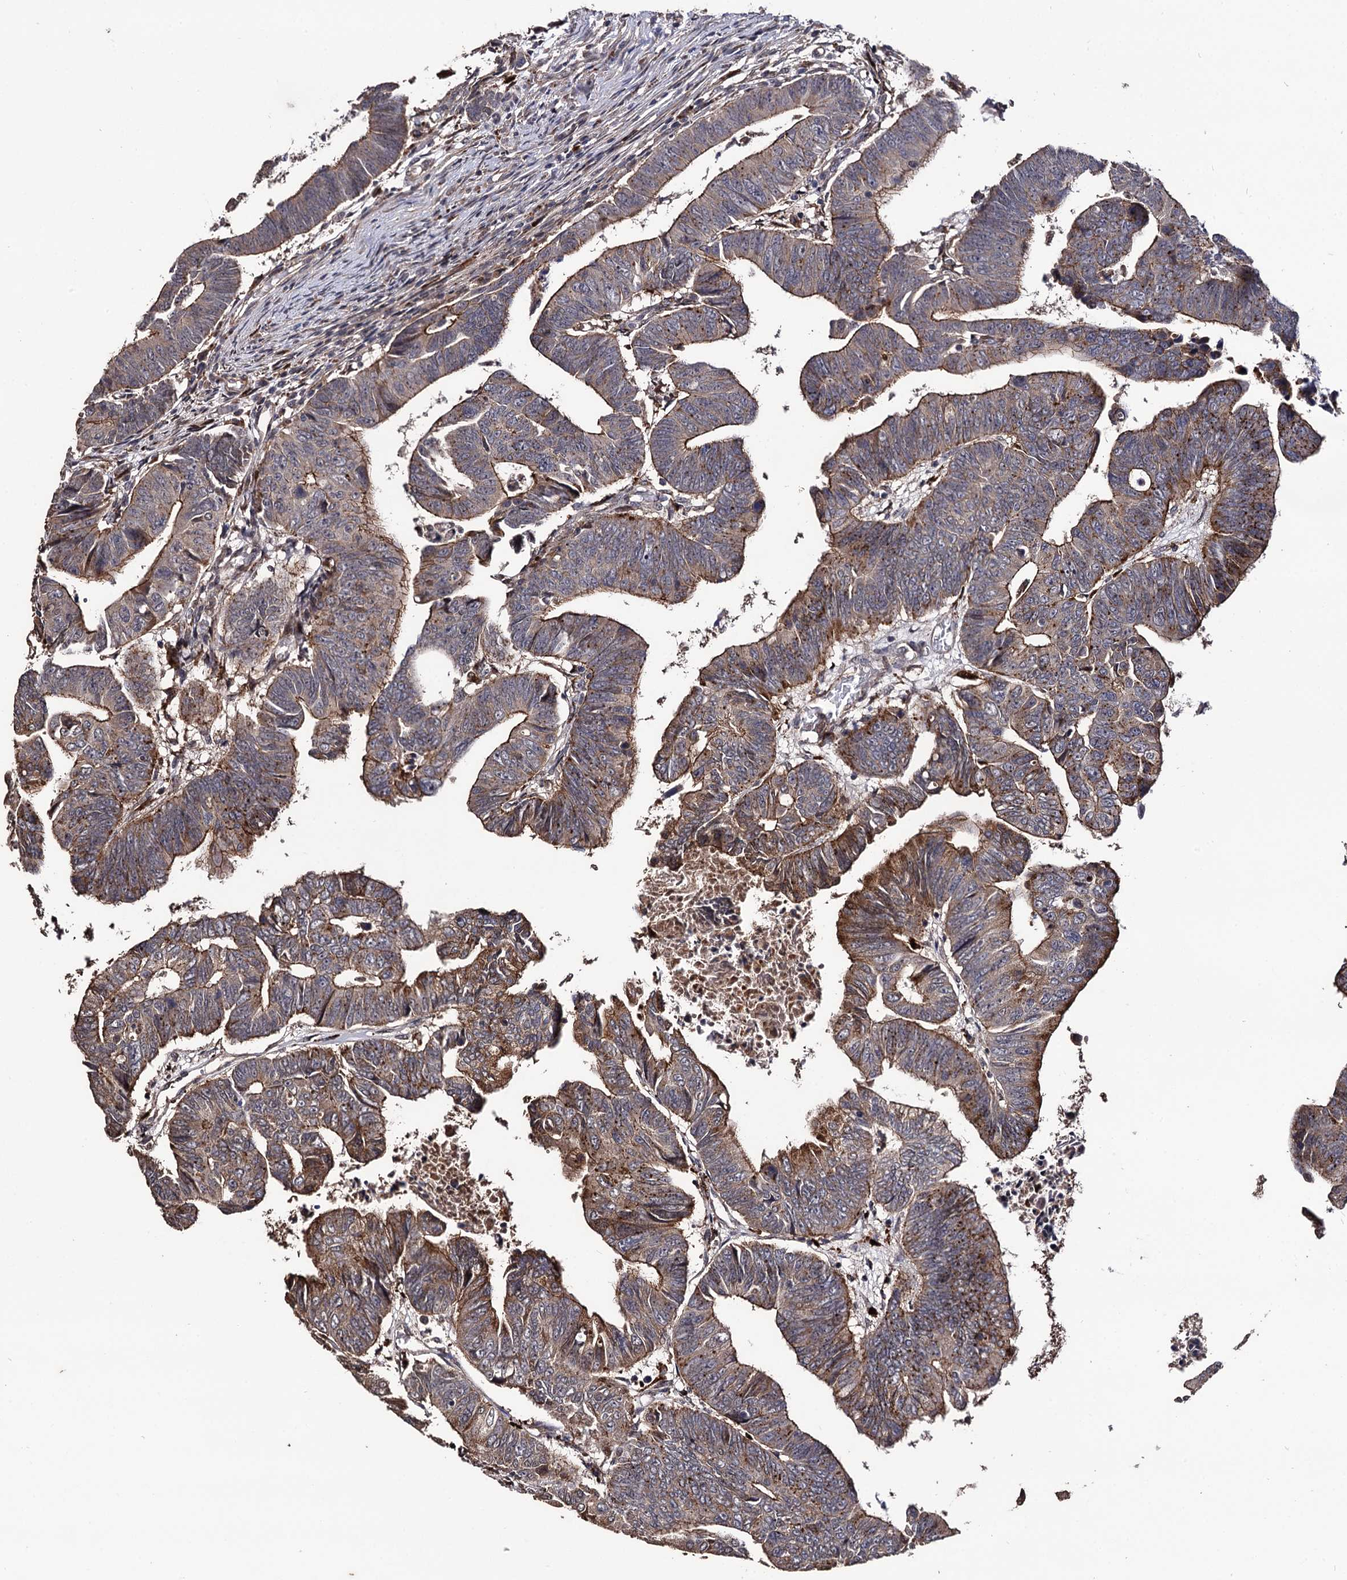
{"staining": {"intensity": "moderate", "quantity": ">75%", "location": "cytoplasmic/membranous"}, "tissue": "colorectal cancer", "cell_type": "Tumor cells", "image_type": "cancer", "snomed": [{"axis": "morphology", "description": "Adenocarcinoma, NOS"}, {"axis": "topography", "description": "Rectum"}], "caption": "This histopathology image displays colorectal cancer (adenocarcinoma) stained with immunohistochemistry to label a protein in brown. The cytoplasmic/membranous of tumor cells show moderate positivity for the protein. Nuclei are counter-stained blue.", "gene": "MICAL2", "patient": {"sex": "female", "age": 65}}